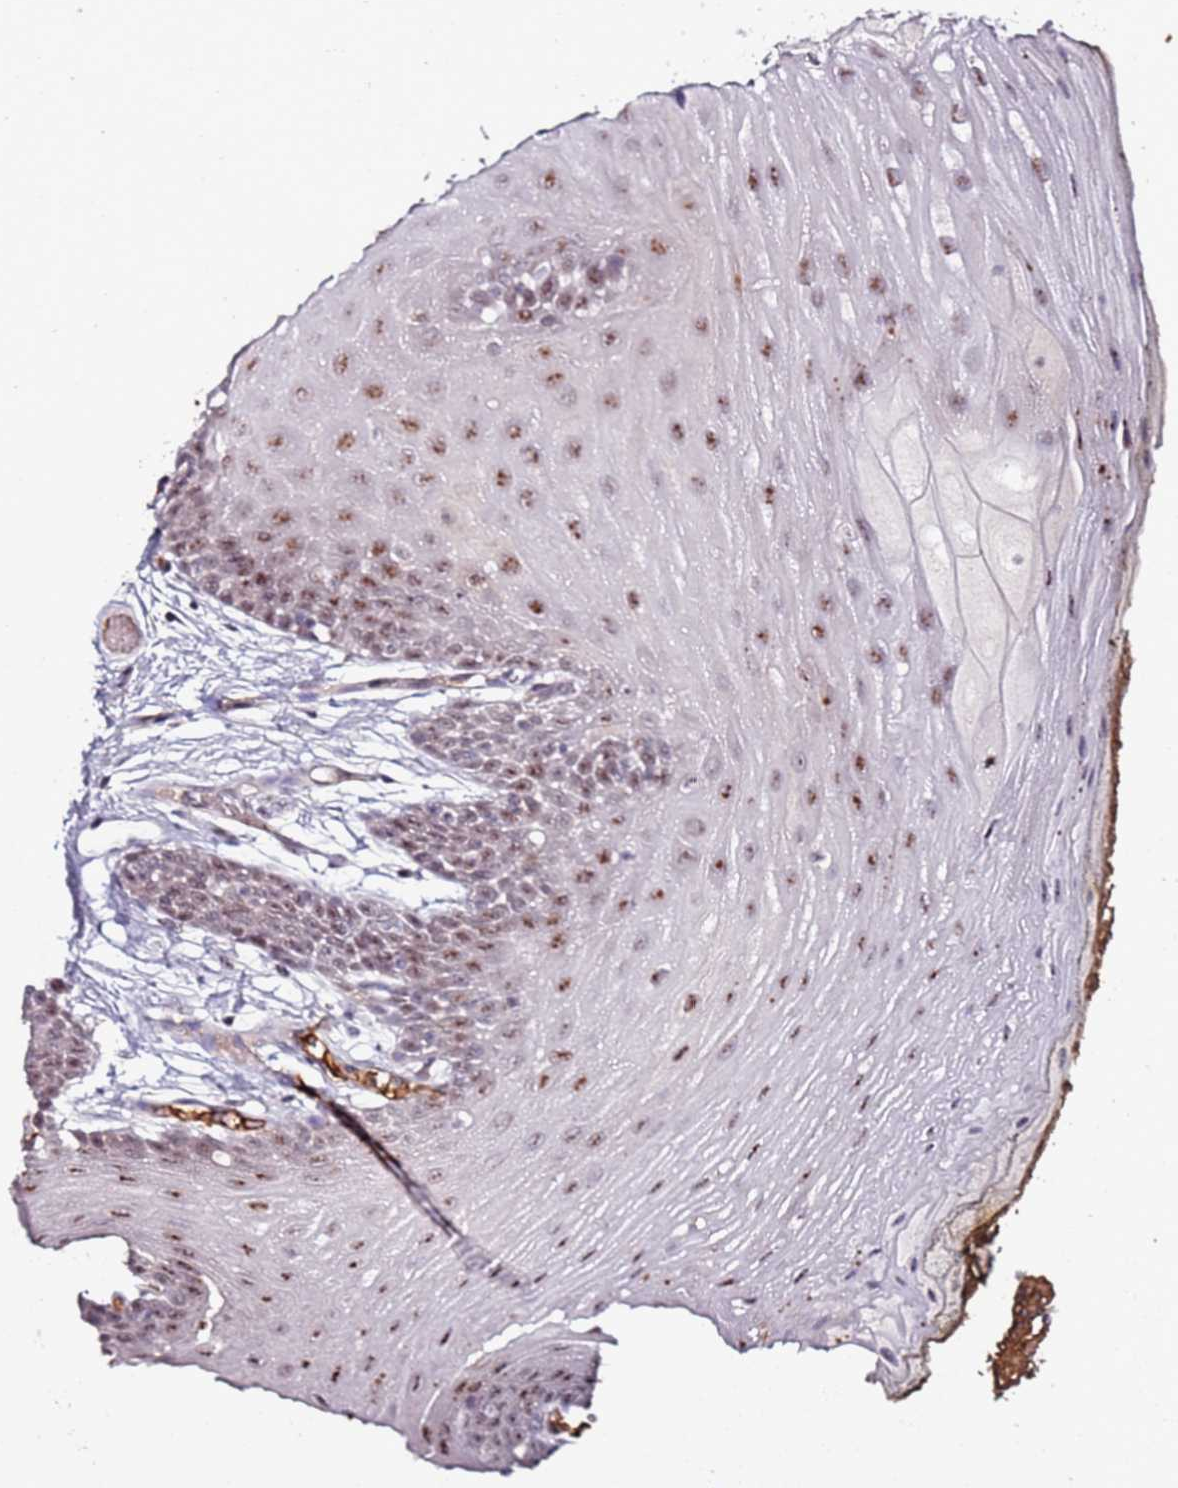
{"staining": {"intensity": "moderate", "quantity": "25%-75%", "location": "nuclear"}, "tissue": "oral mucosa", "cell_type": "Squamous epithelial cells", "image_type": "normal", "snomed": [{"axis": "morphology", "description": "Normal tissue, NOS"}, {"axis": "morphology", "description": "Squamous cell carcinoma, NOS"}, {"axis": "topography", "description": "Oral tissue"}, {"axis": "topography", "description": "Head-Neck"}], "caption": "DAB immunohistochemical staining of unremarkable oral mucosa reveals moderate nuclear protein staining in approximately 25%-75% of squamous epithelial cells. The protein of interest is shown in brown color, while the nuclei are stained blue.", "gene": "DUSP28", "patient": {"sex": "female", "age": 81}}